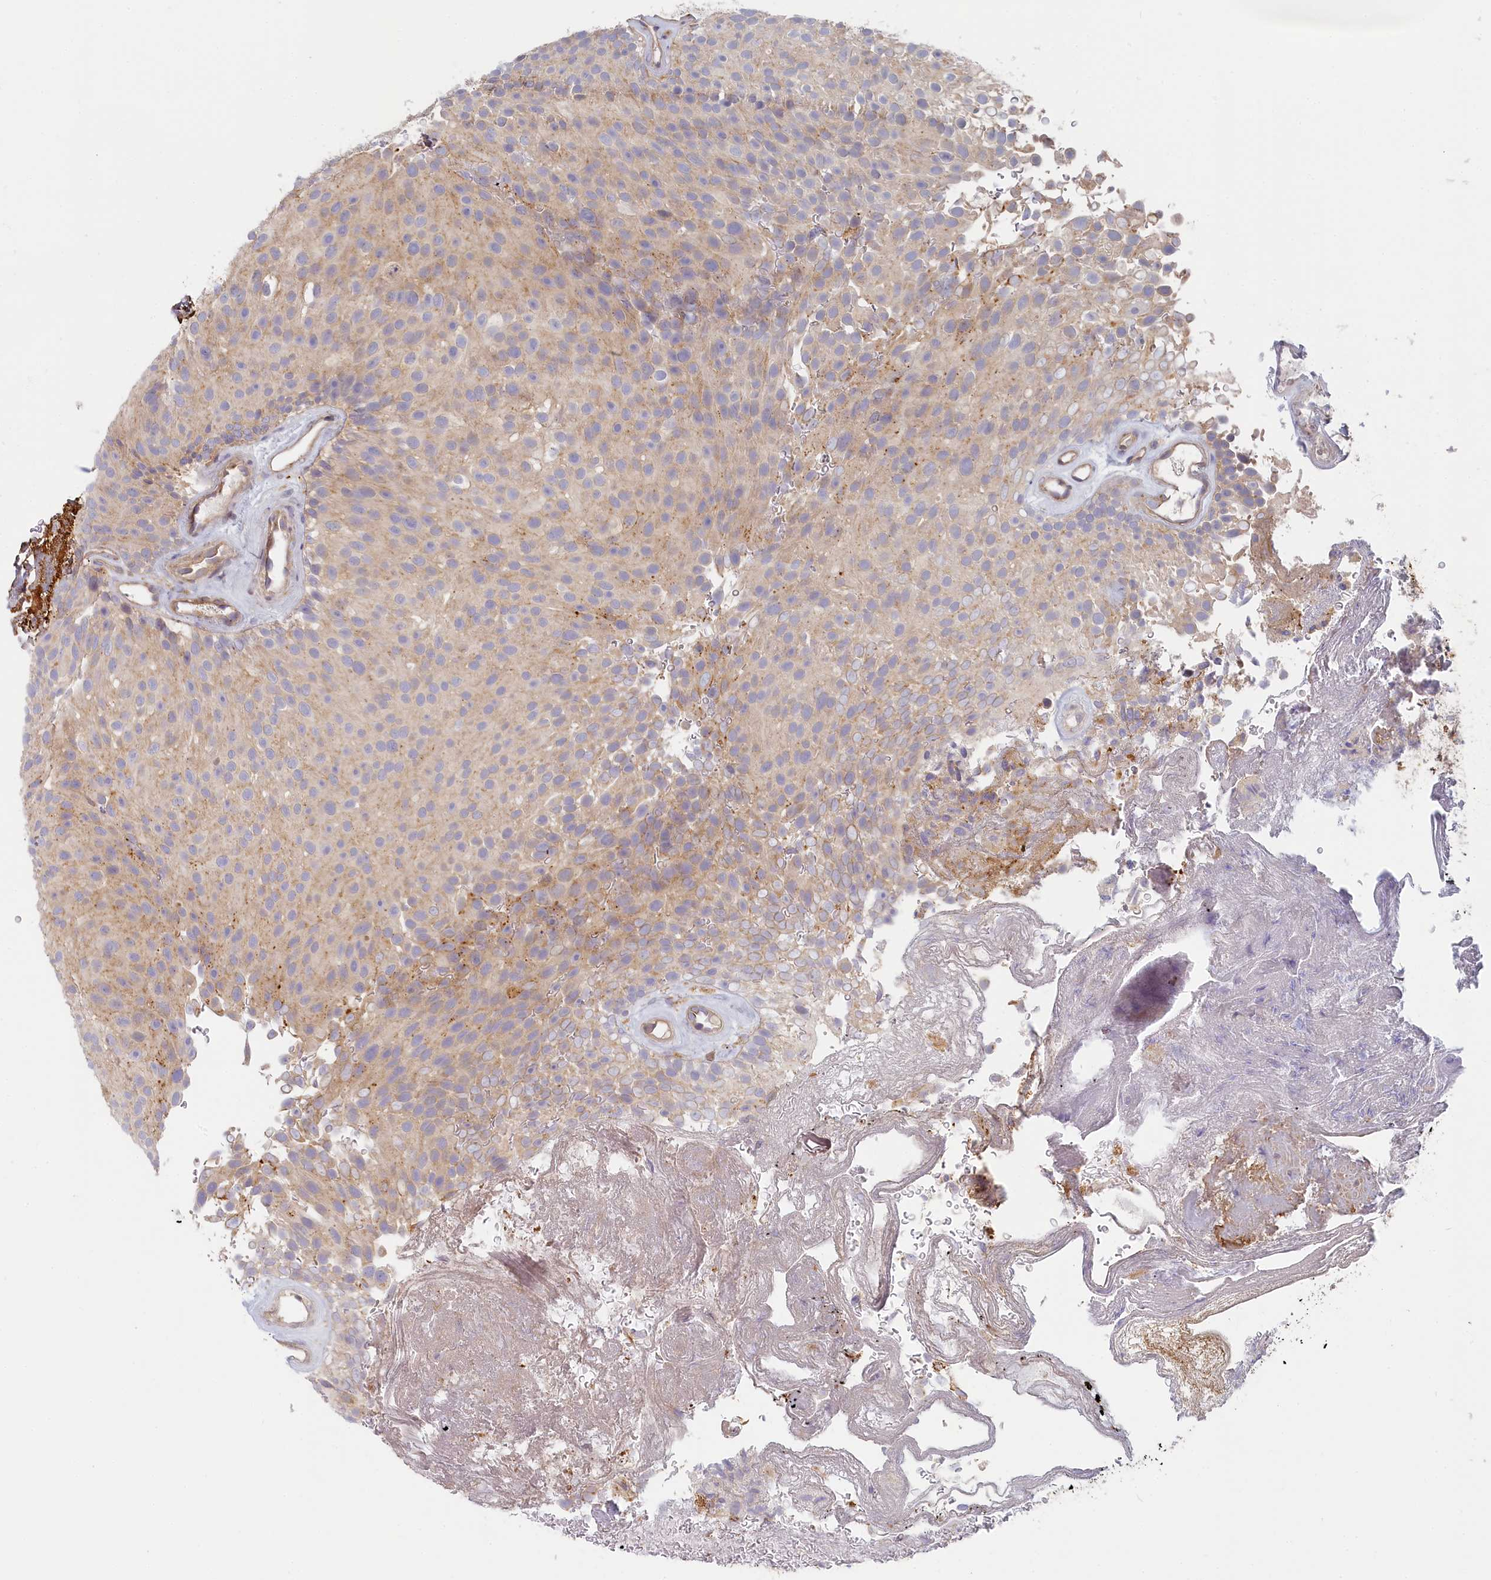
{"staining": {"intensity": "weak", "quantity": "25%-75%", "location": "cytoplasmic/membranous"}, "tissue": "urothelial cancer", "cell_type": "Tumor cells", "image_type": "cancer", "snomed": [{"axis": "morphology", "description": "Urothelial carcinoma, Low grade"}, {"axis": "topography", "description": "Urinary bladder"}], "caption": "A histopathology image of human urothelial cancer stained for a protein displays weak cytoplasmic/membranous brown staining in tumor cells. The staining was performed using DAB (3,3'-diaminobenzidine), with brown indicating positive protein expression. Nuclei are stained blue with hematoxylin.", "gene": "STX16", "patient": {"sex": "male", "age": 78}}